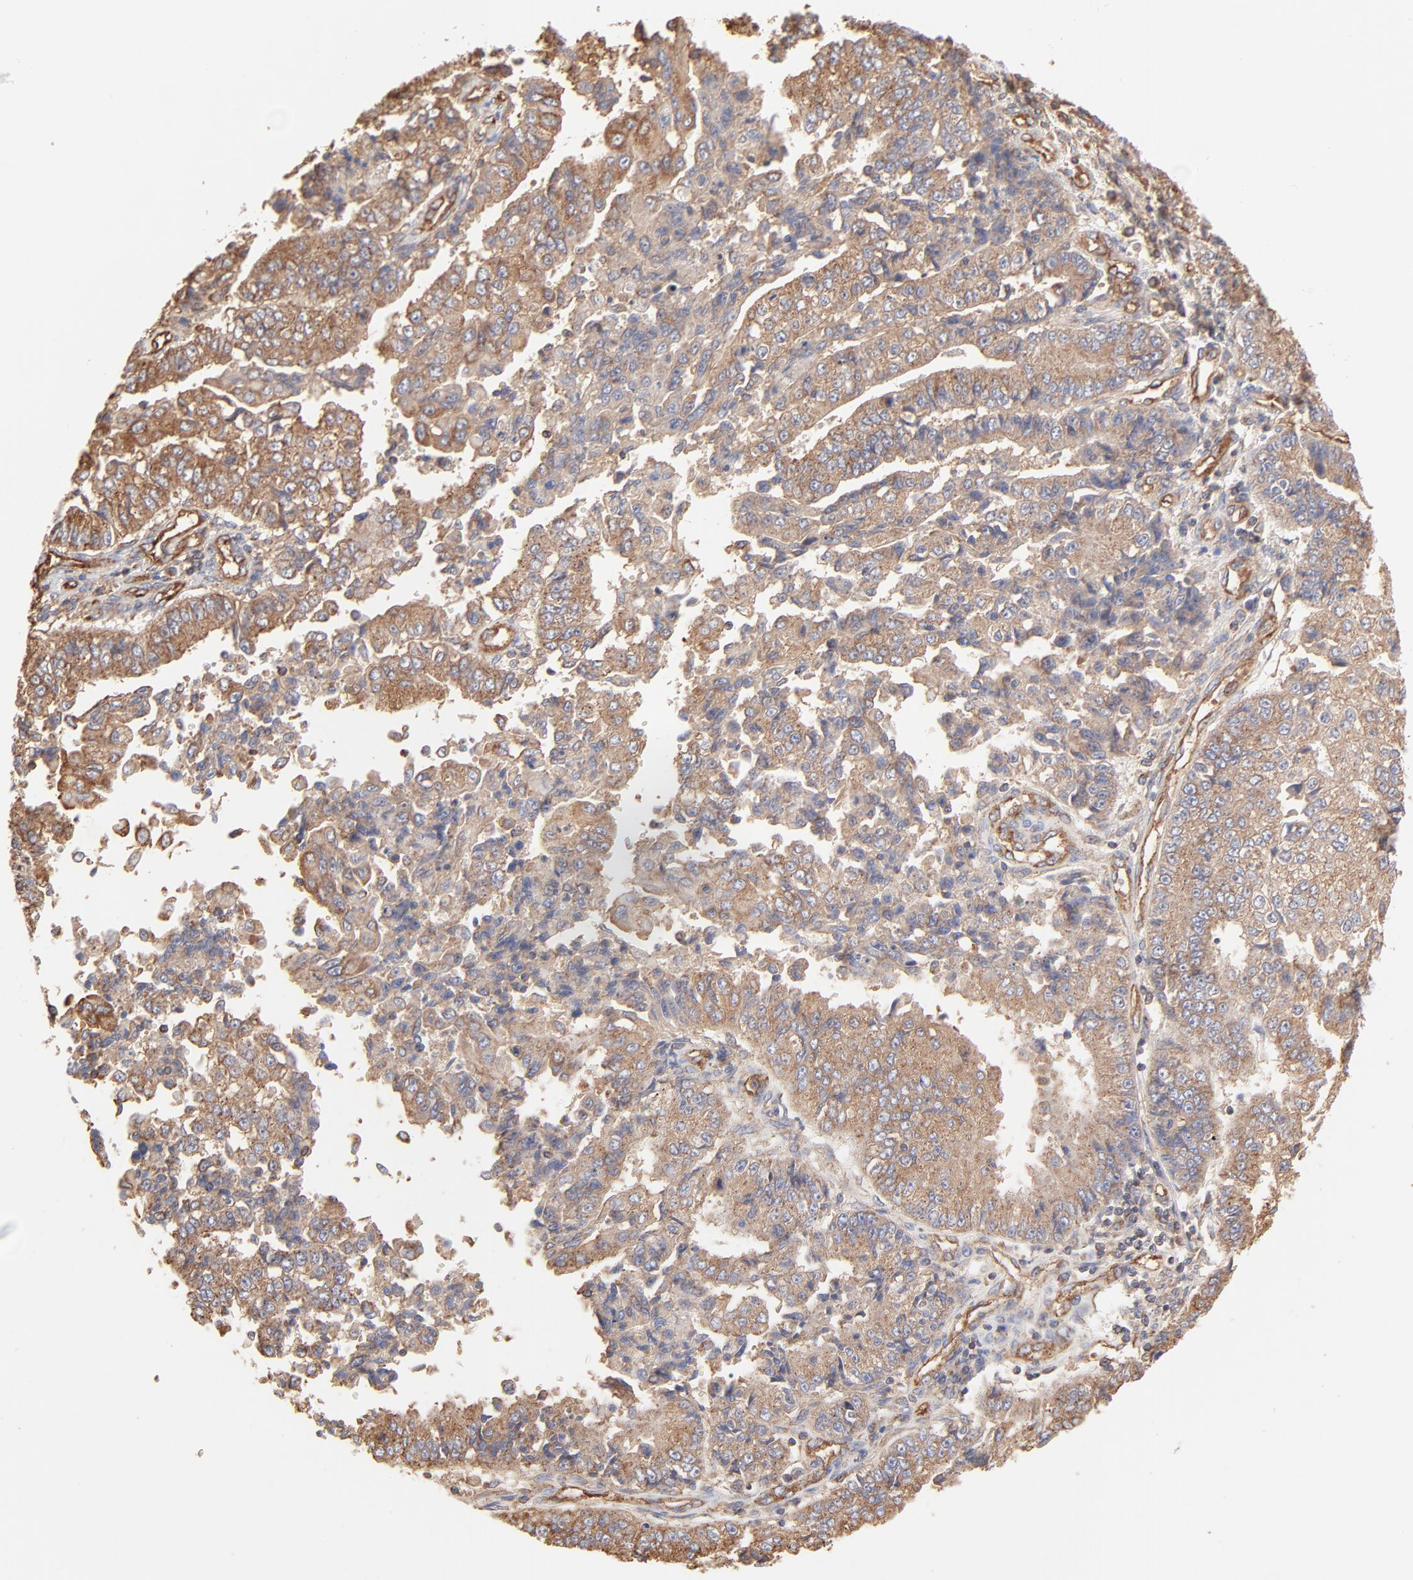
{"staining": {"intensity": "moderate", "quantity": ">75%", "location": "cytoplasmic/membranous"}, "tissue": "endometrial cancer", "cell_type": "Tumor cells", "image_type": "cancer", "snomed": [{"axis": "morphology", "description": "Adenocarcinoma, NOS"}, {"axis": "topography", "description": "Endometrium"}], "caption": "Human endometrial cancer (adenocarcinoma) stained with a brown dye shows moderate cytoplasmic/membranous positive positivity in about >75% of tumor cells.", "gene": "CLTB", "patient": {"sex": "female", "age": 75}}